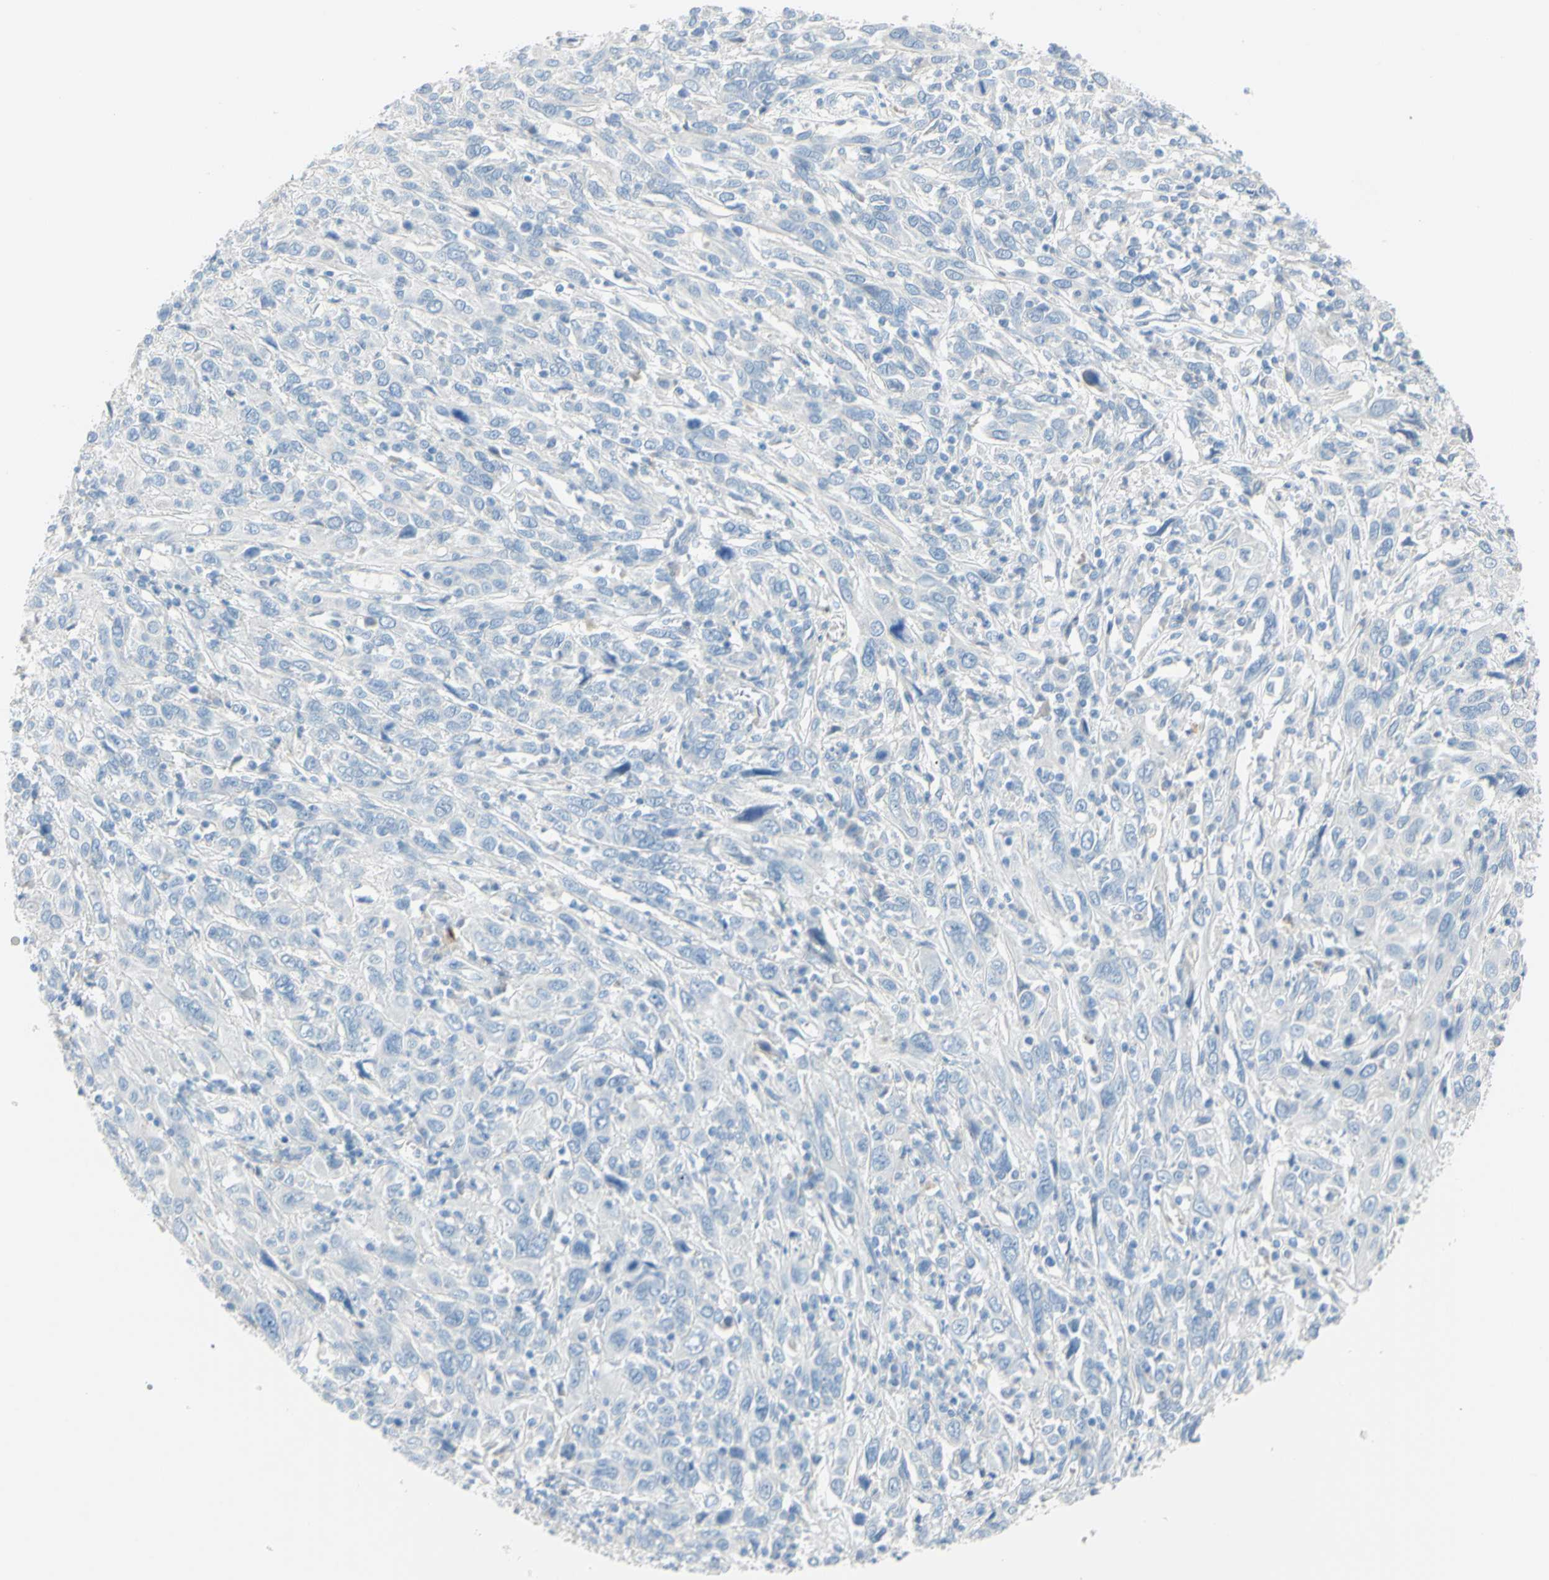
{"staining": {"intensity": "negative", "quantity": "none", "location": "none"}, "tissue": "cervical cancer", "cell_type": "Tumor cells", "image_type": "cancer", "snomed": [{"axis": "morphology", "description": "Squamous cell carcinoma, NOS"}, {"axis": "topography", "description": "Cervix"}], "caption": "Immunohistochemistry (IHC) micrograph of human cervical squamous cell carcinoma stained for a protein (brown), which reveals no positivity in tumor cells.", "gene": "DCT", "patient": {"sex": "female", "age": 46}}